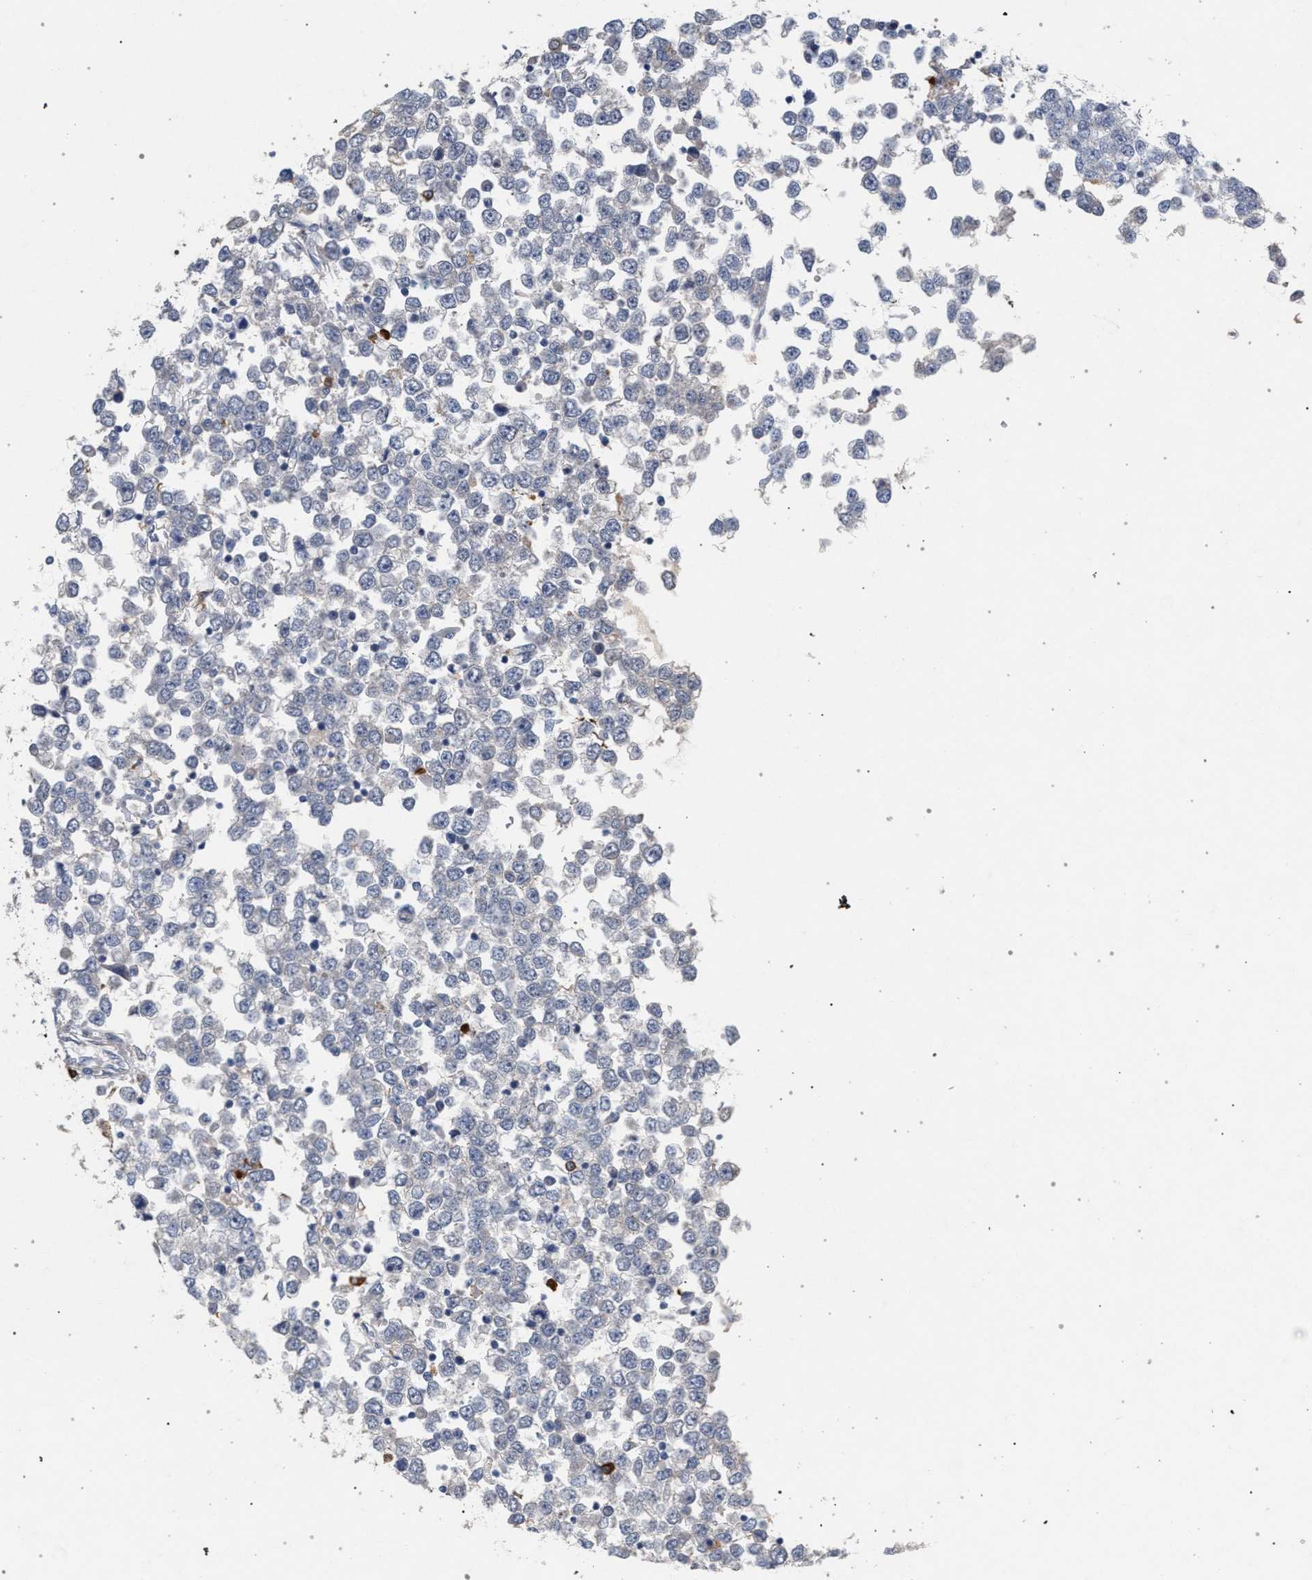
{"staining": {"intensity": "negative", "quantity": "none", "location": "none"}, "tissue": "testis cancer", "cell_type": "Tumor cells", "image_type": "cancer", "snomed": [{"axis": "morphology", "description": "Seminoma, NOS"}, {"axis": "topography", "description": "Testis"}], "caption": "An image of human seminoma (testis) is negative for staining in tumor cells. The staining is performed using DAB (3,3'-diaminobenzidine) brown chromogen with nuclei counter-stained in using hematoxylin.", "gene": "MAMDC2", "patient": {"sex": "male", "age": 65}}